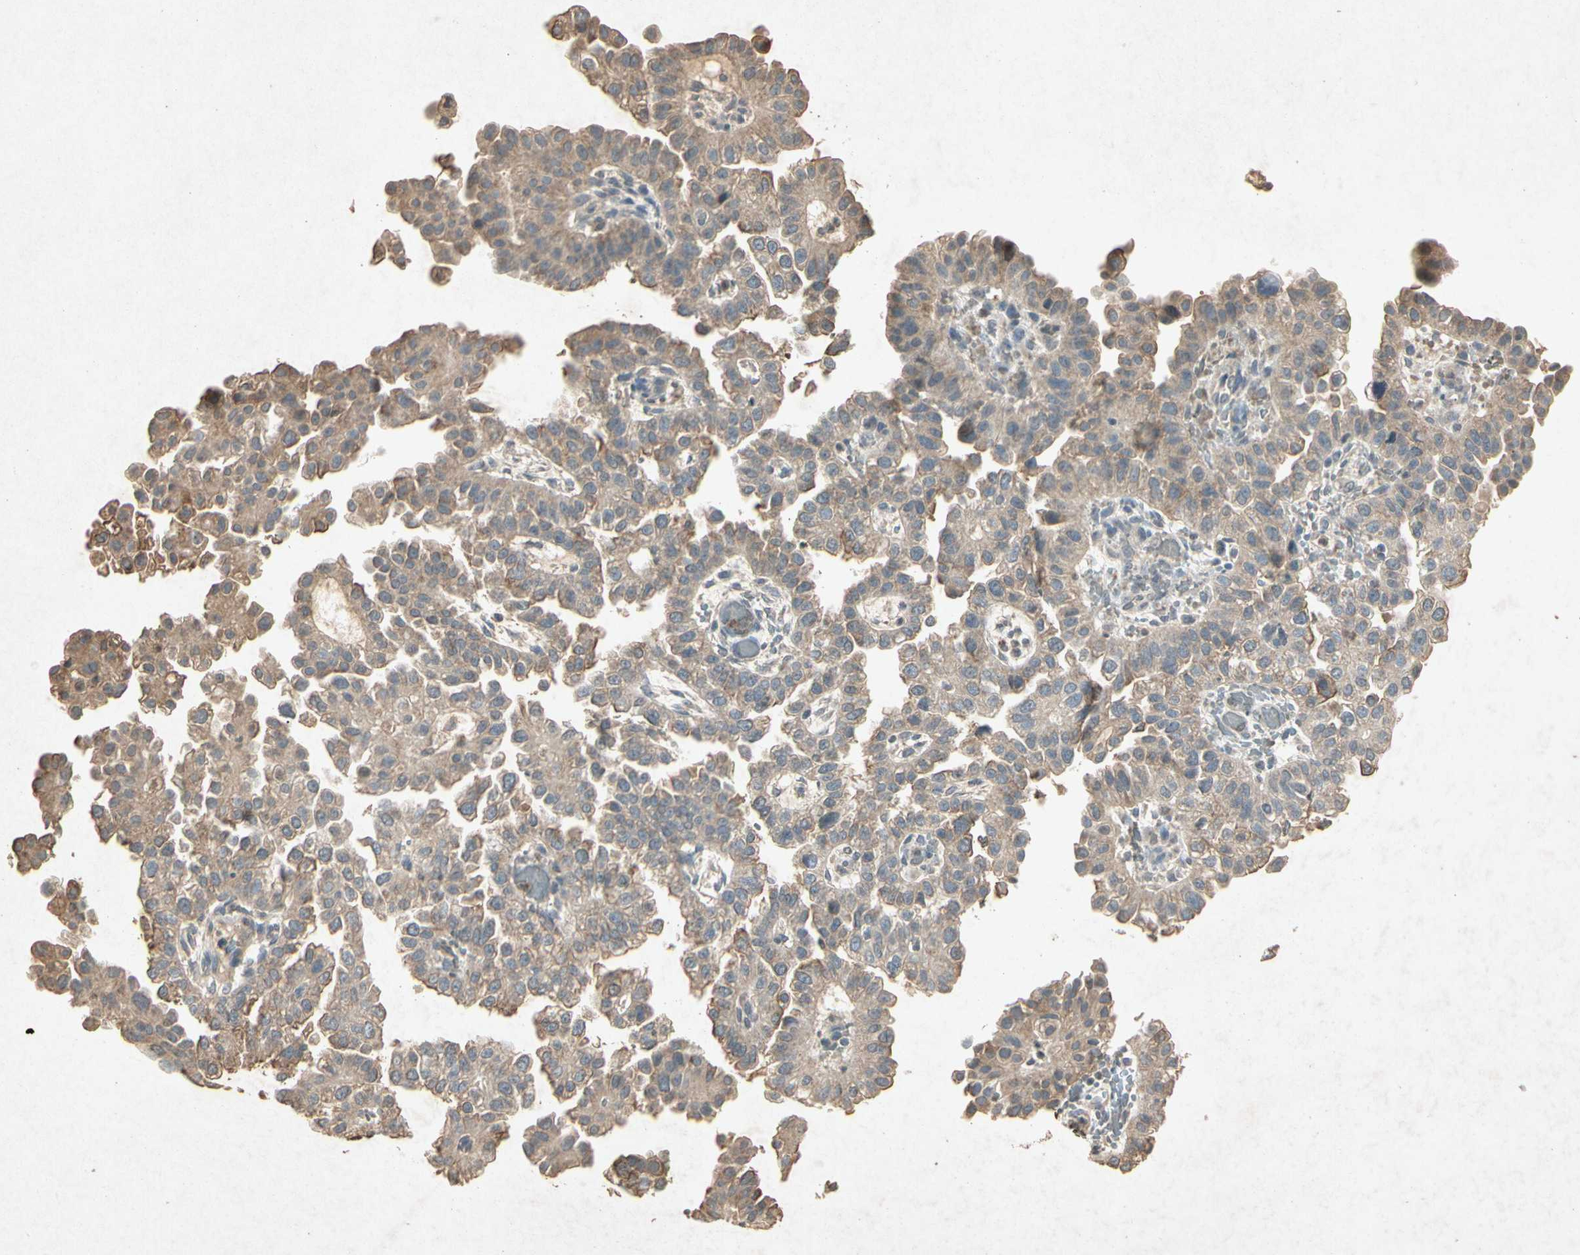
{"staining": {"intensity": "moderate", "quantity": ">75%", "location": "cytoplasmic/membranous"}, "tissue": "endometrial cancer", "cell_type": "Tumor cells", "image_type": "cancer", "snomed": [{"axis": "morphology", "description": "Adenocarcinoma, NOS"}, {"axis": "topography", "description": "Endometrium"}], "caption": "Endometrial adenocarcinoma stained with a brown dye displays moderate cytoplasmic/membranous positive staining in about >75% of tumor cells.", "gene": "MSRB1", "patient": {"sex": "female", "age": 85}}